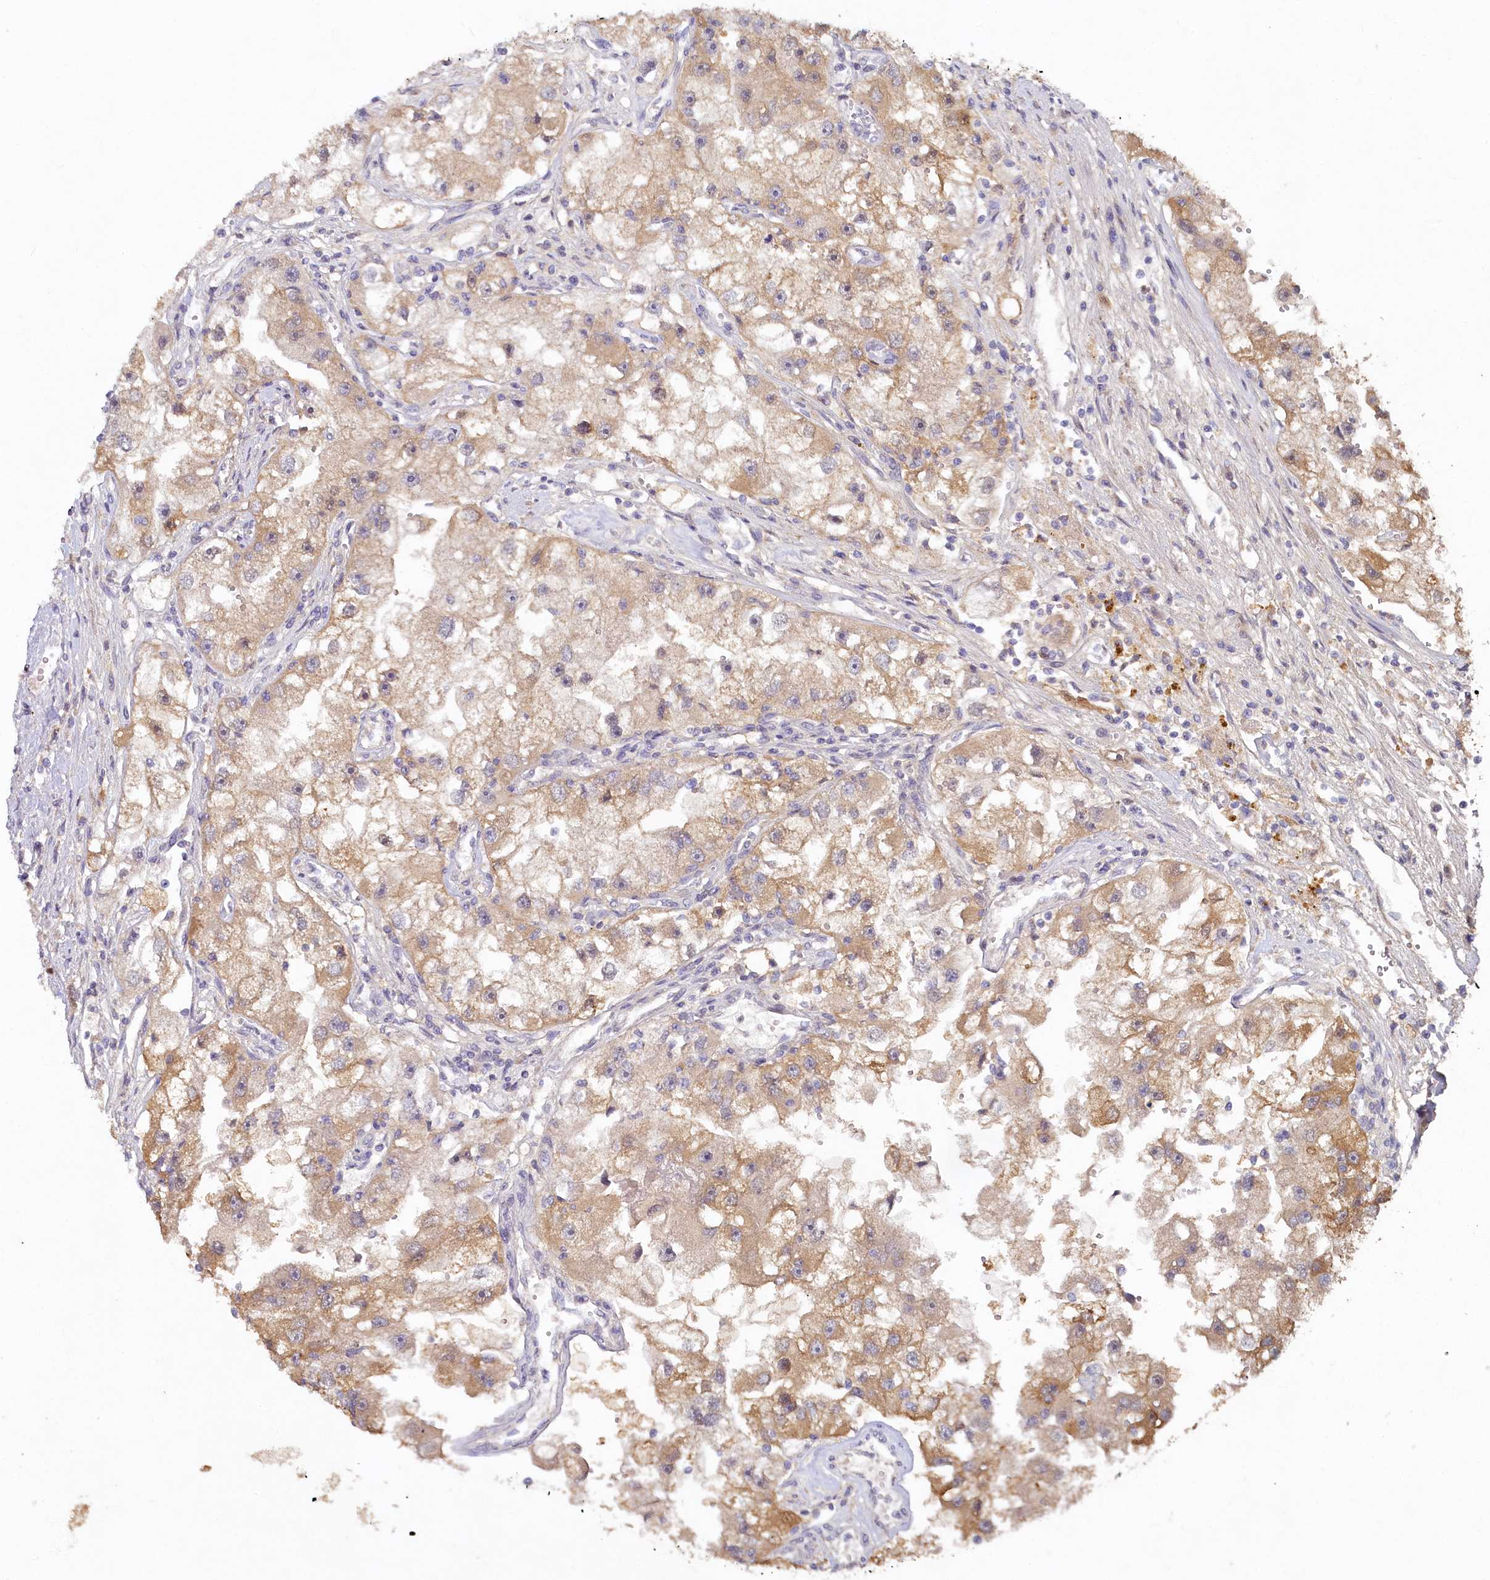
{"staining": {"intensity": "moderate", "quantity": ">75%", "location": "cytoplasmic/membranous"}, "tissue": "renal cancer", "cell_type": "Tumor cells", "image_type": "cancer", "snomed": [{"axis": "morphology", "description": "Adenocarcinoma, NOS"}, {"axis": "topography", "description": "Kidney"}], "caption": "Human renal cancer stained with a brown dye displays moderate cytoplasmic/membranous positive positivity in approximately >75% of tumor cells.", "gene": "HERC3", "patient": {"sex": "male", "age": 63}}